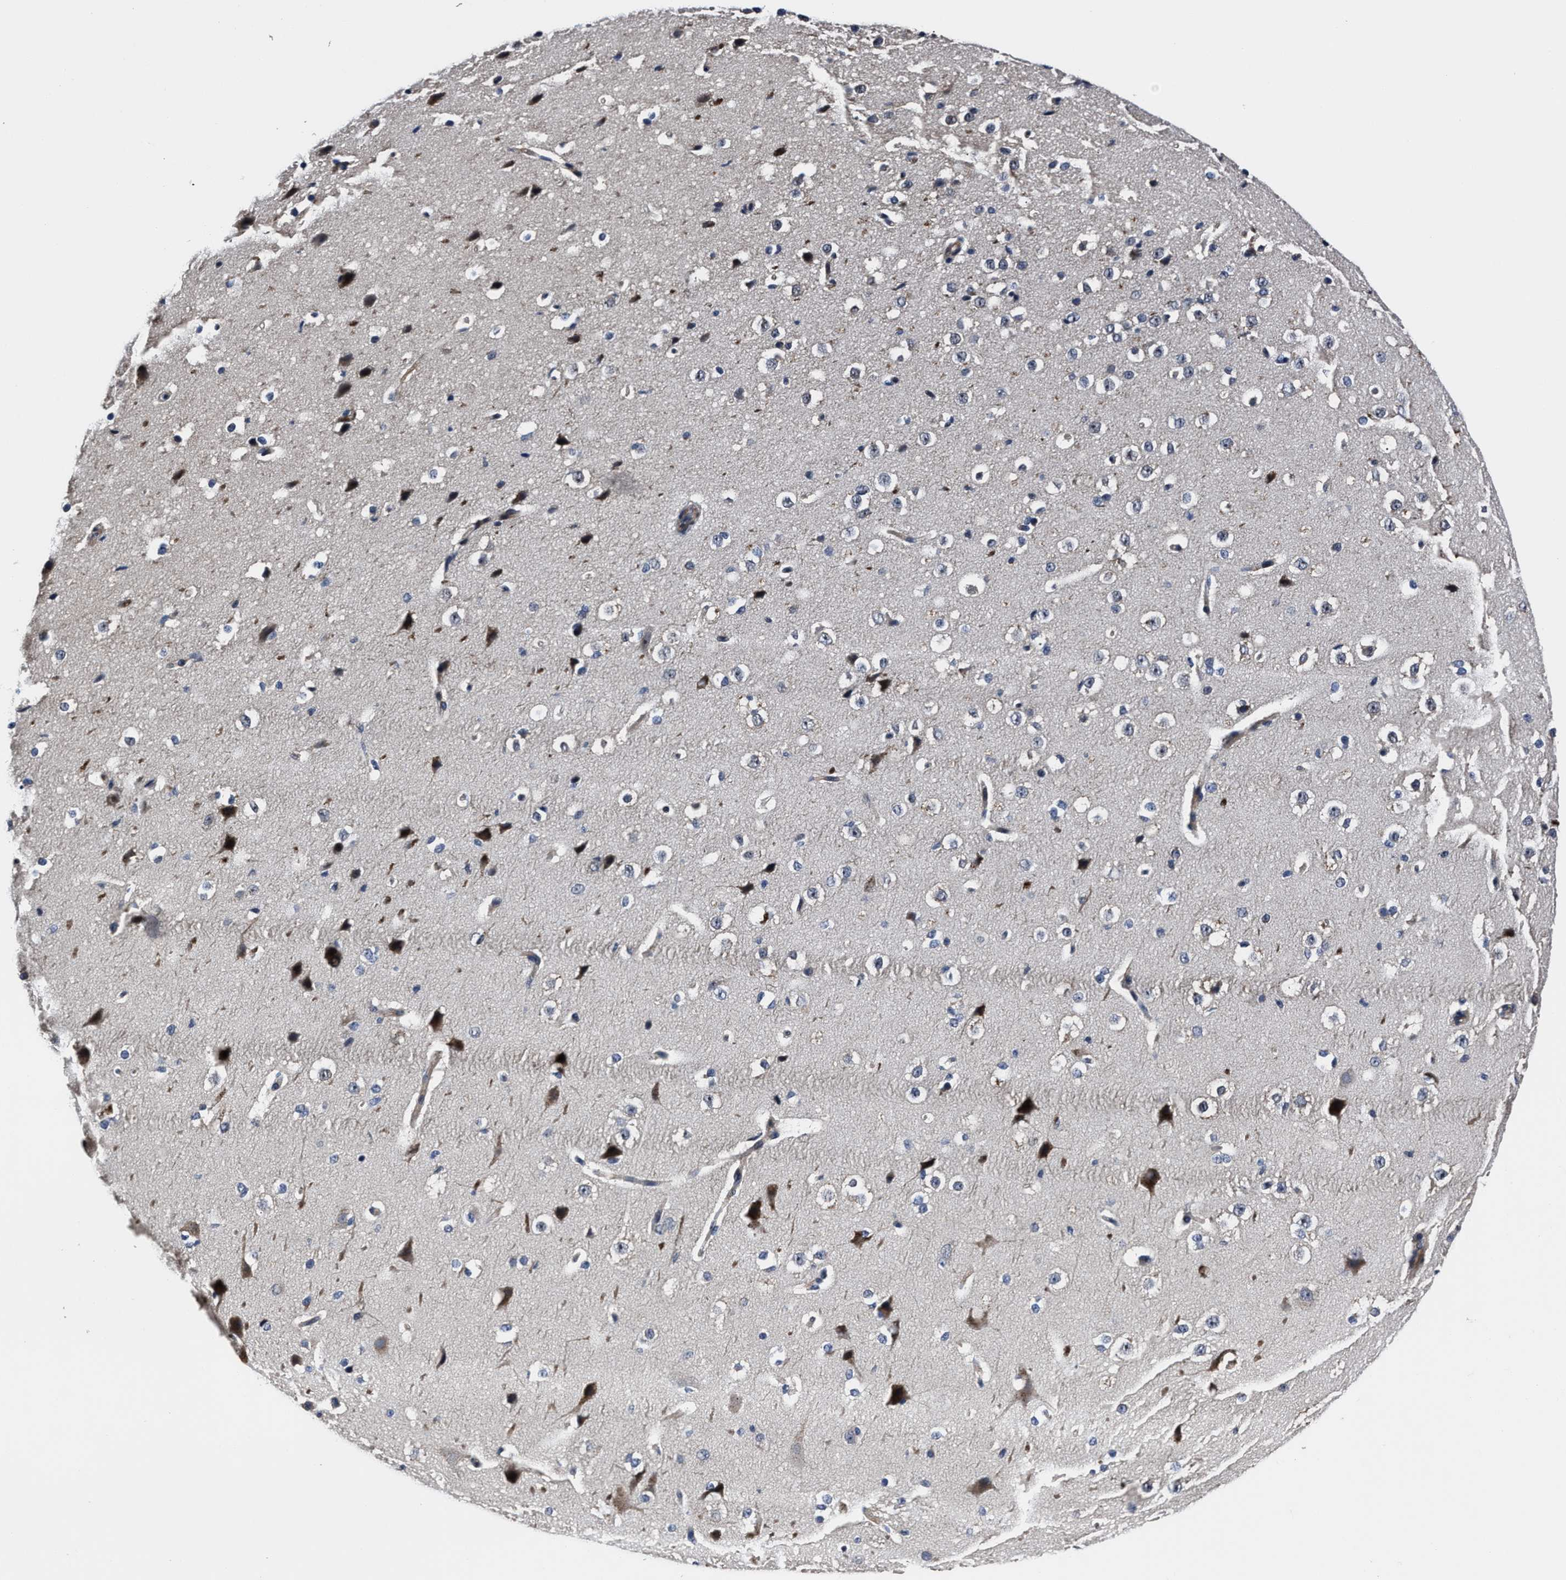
{"staining": {"intensity": "negative", "quantity": "none", "location": "none"}, "tissue": "cerebral cortex", "cell_type": "Endothelial cells", "image_type": "normal", "snomed": [{"axis": "morphology", "description": "Normal tissue, NOS"}, {"axis": "morphology", "description": "Developmental malformation"}, {"axis": "topography", "description": "Cerebral cortex"}], "caption": "The micrograph shows no significant expression in endothelial cells of cerebral cortex. (Brightfield microscopy of DAB immunohistochemistry at high magnification).", "gene": "RSBN1L", "patient": {"sex": "female", "age": 30}}